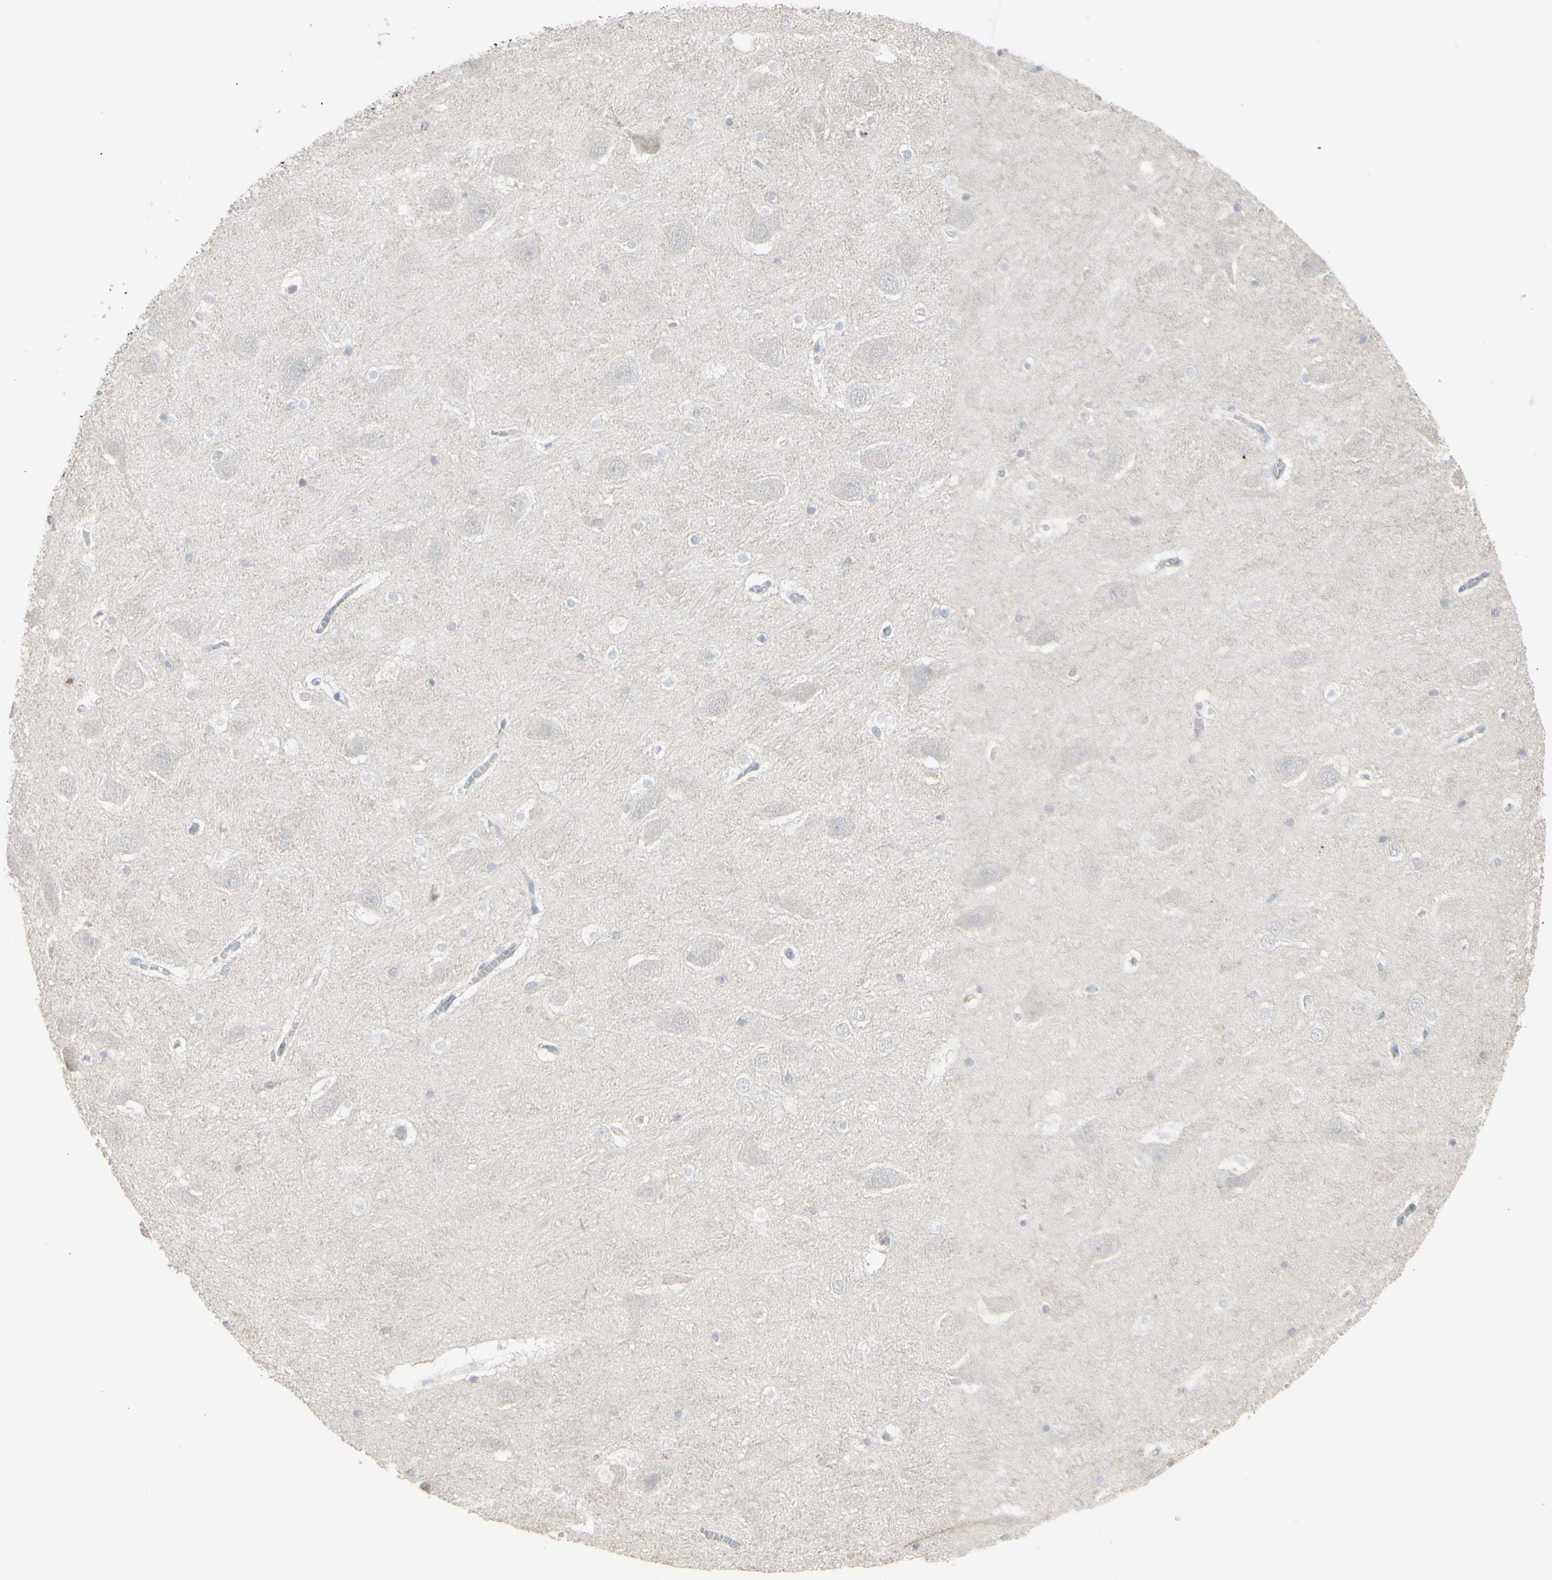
{"staining": {"intensity": "negative", "quantity": "none", "location": "none"}, "tissue": "hippocampus", "cell_type": "Glial cells", "image_type": "normal", "snomed": [{"axis": "morphology", "description": "Normal tissue, NOS"}, {"axis": "topography", "description": "Hippocampus"}], "caption": "IHC histopathology image of unremarkable human hippocampus stained for a protein (brown), which shows no positivity in glial cells.", "gene": "CD33", "patient": {"sex": "male", "age": 45}}